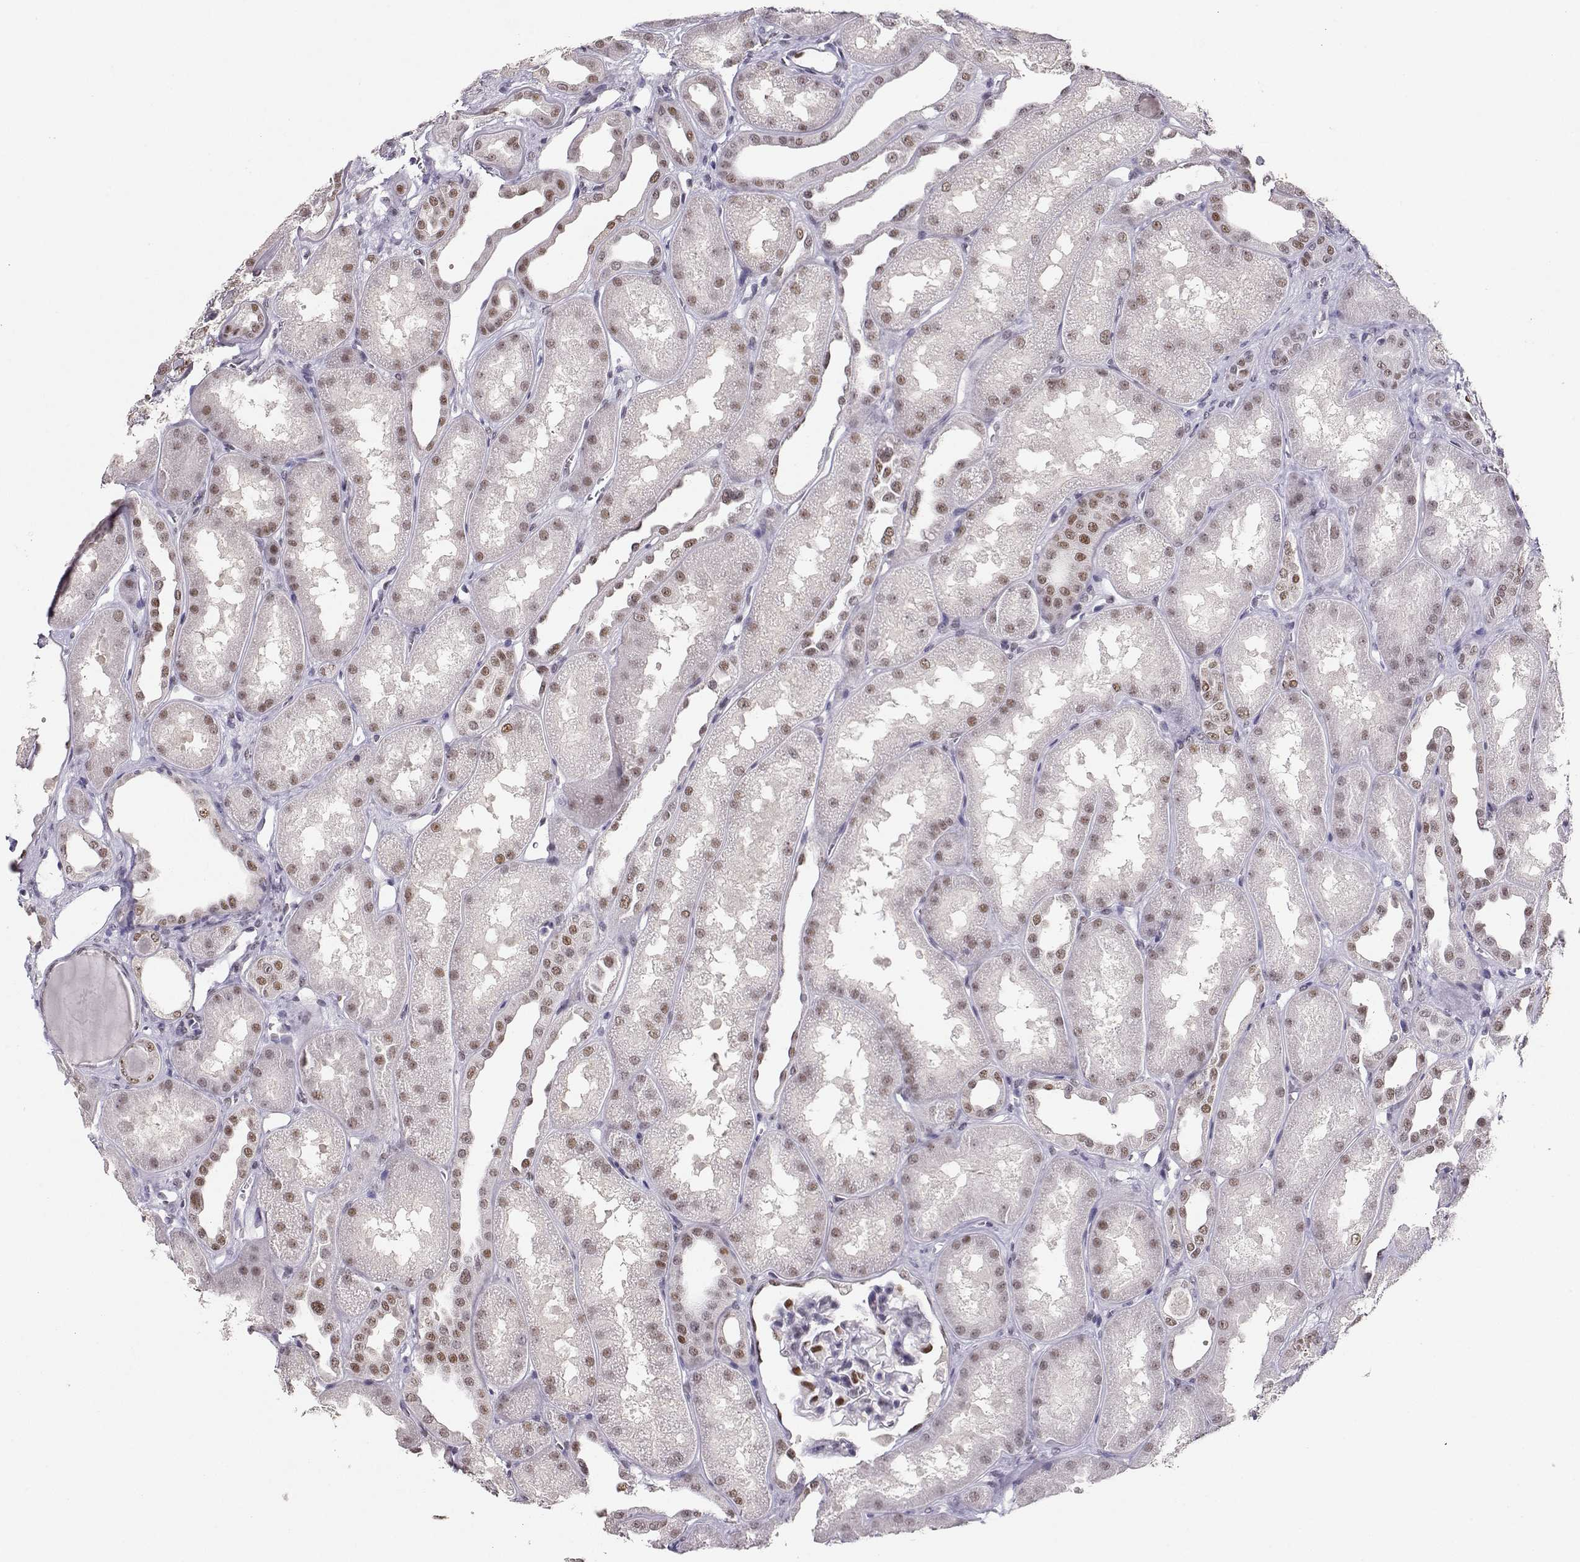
{"staining": {"intensity": "strong", "quantity": "<25%", "location": "nuclear"}, "tissue": "kidney", "cell_type": "Cells in glomeruli", "image_type": "normal", "snomed": [{"axis": "morphology", "description": "Normal tissue, NOS"}, {"axis": "topography", "description": "Kidney"}], "caption": "High-power microscopy captured an immunohistochemistry (IHC) histopathology image of normal kidney, revealing strong nuclear positivity in approximately <25% of cells in glomeruli. The protein of interest is shown in brown color, while the nuclei are stained blue.", "gene": "POLI", "patient": {"sex": "male", "age": 61}}